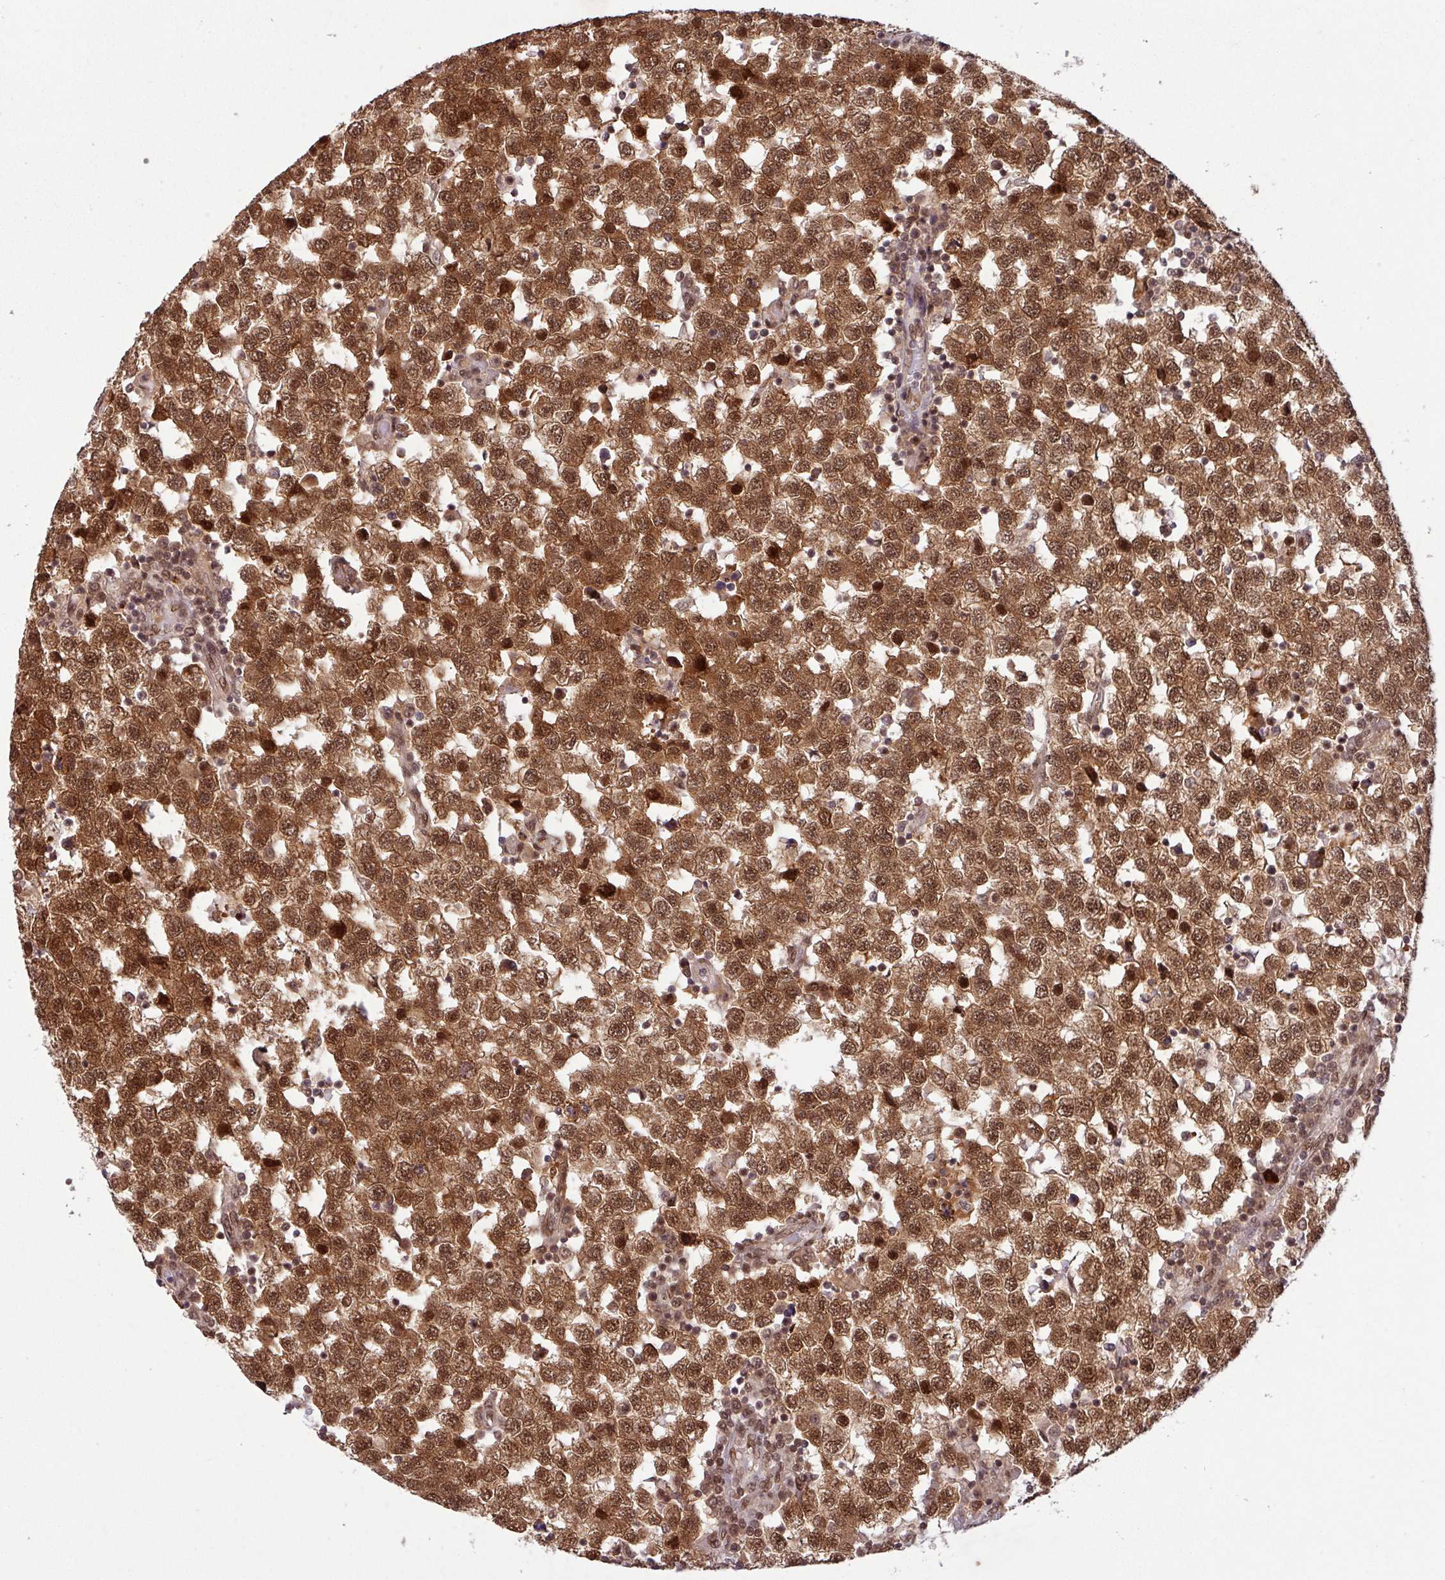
{"staining": {"intensity": "strong", "quantity": ">75%", "location": "nuclear"}, "tissue": "testis cancer", "cell_type": "Tumor cells", "image_type": "cancer", "snomed": [{"axis": "morphology", "description": "Seminoma, NOS"}, {"axis": "topography", "description": "Testis"}], "caption": "Immunohistochemical staining of testis cancer displays high levels of strong nuclear protein staining in approximately >75% of tumor cells. The protein of interest is stained brown, and the nuclei are stained in blue (DAB (3,3'-diaminobenzidine) IHC with brightfield microscopy, high magnification).", "gene": "SRSF2", "patient": {"sex": "male", "age": 34}}